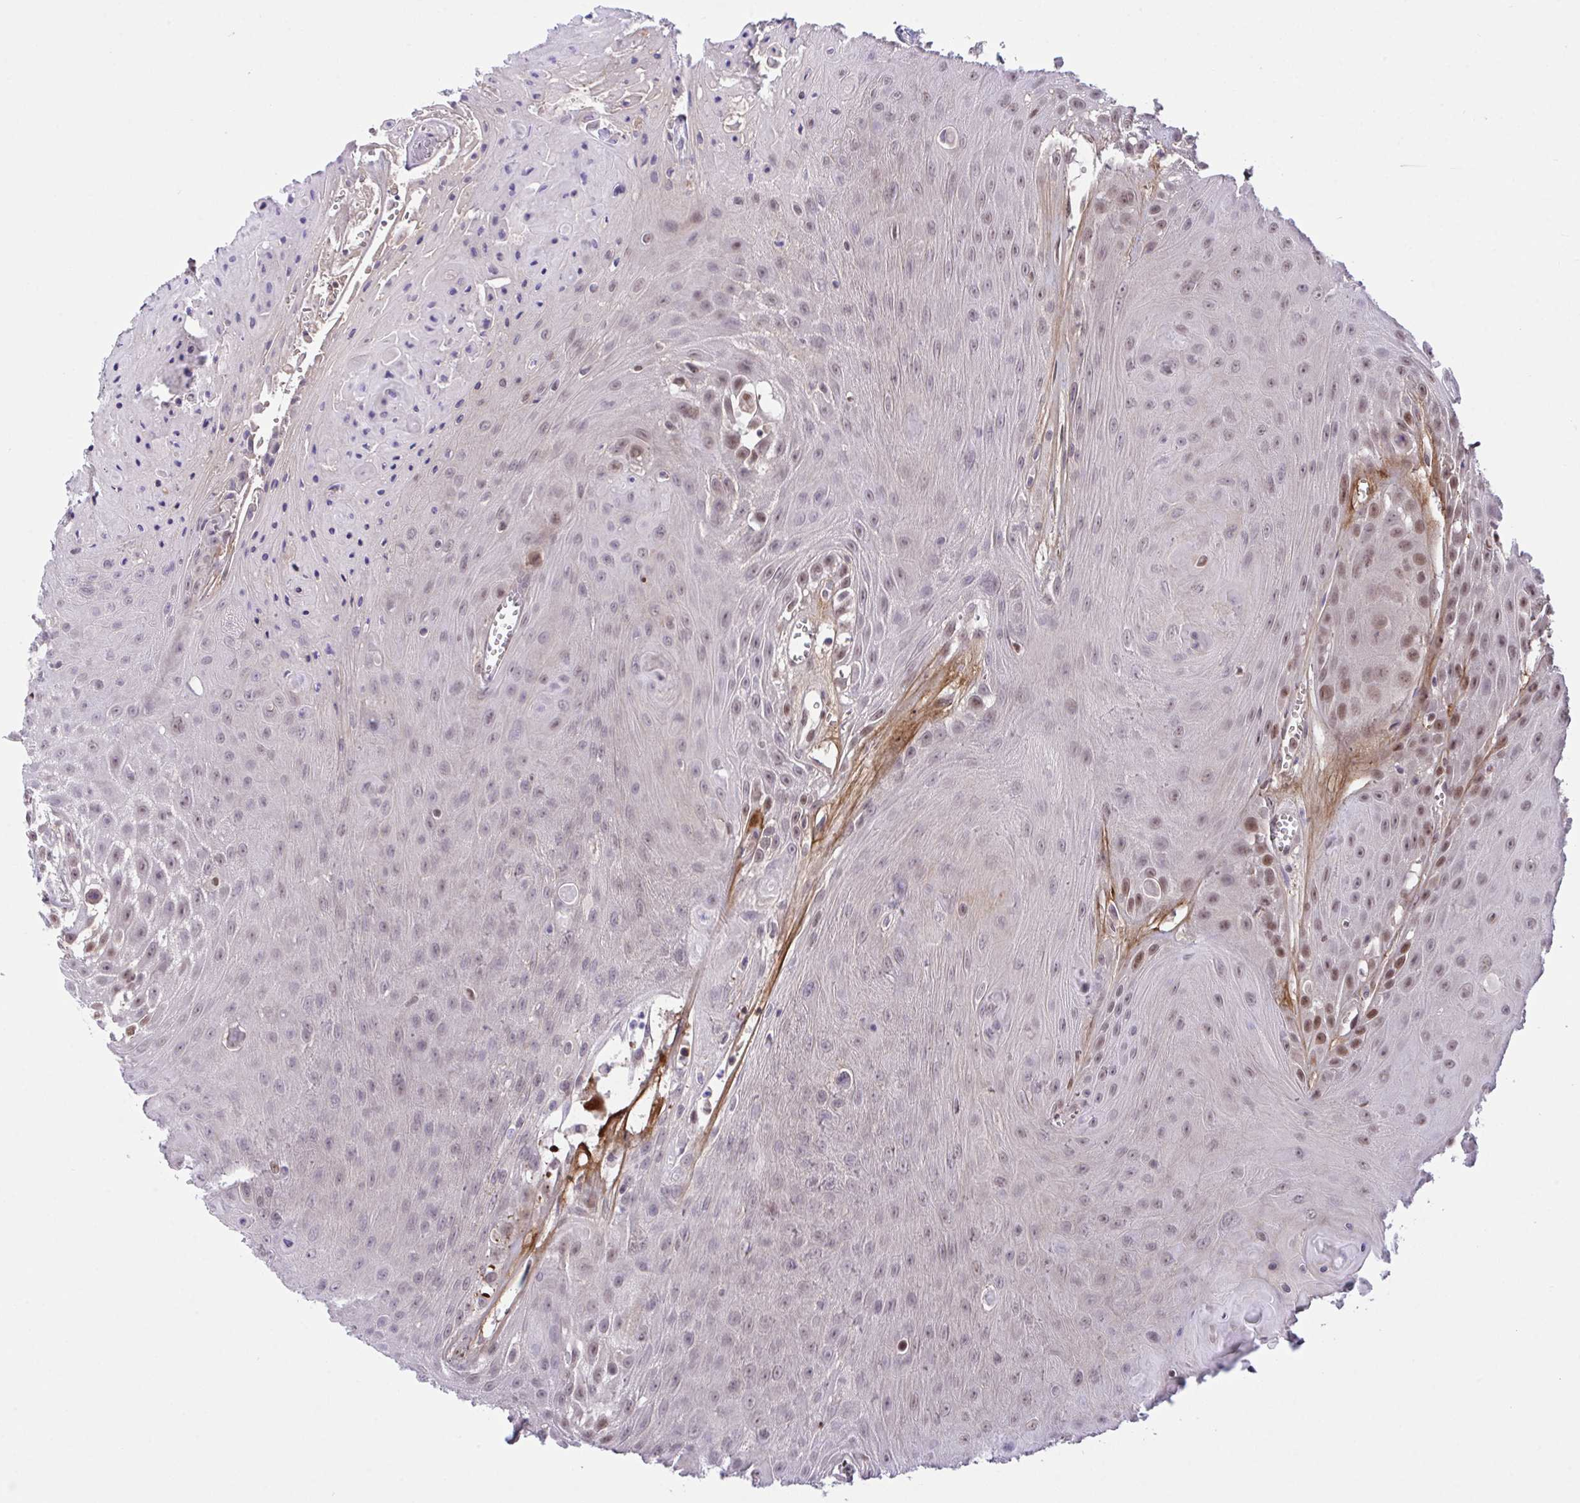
{"staining": {"intensity": "moderate", "quantity": "25%-75%", "location": "nuclear"}, "tissue": "head and neck cancer", "cell_type": "Tumor cells", "image_type": "cancer", "snomed": [{"axis": "morphology", "description": "Squamous cell carcinoma, NOS"}, {"axis": "topography", "description": "Oral tissue"}, {"axis": "topography", "description": "Head-Neck"}], "caption": "IHC photomicrograph of neoplastic tissue: head and neck squamous cell carcinoma stained using IHC shows medium levels of moderate protein expression localized specifically in the nuclear of tumor cells, appearing as a nuclear brown color.", "gene": "ZNF444", "patient": {"sex": "male", "age": 81}}